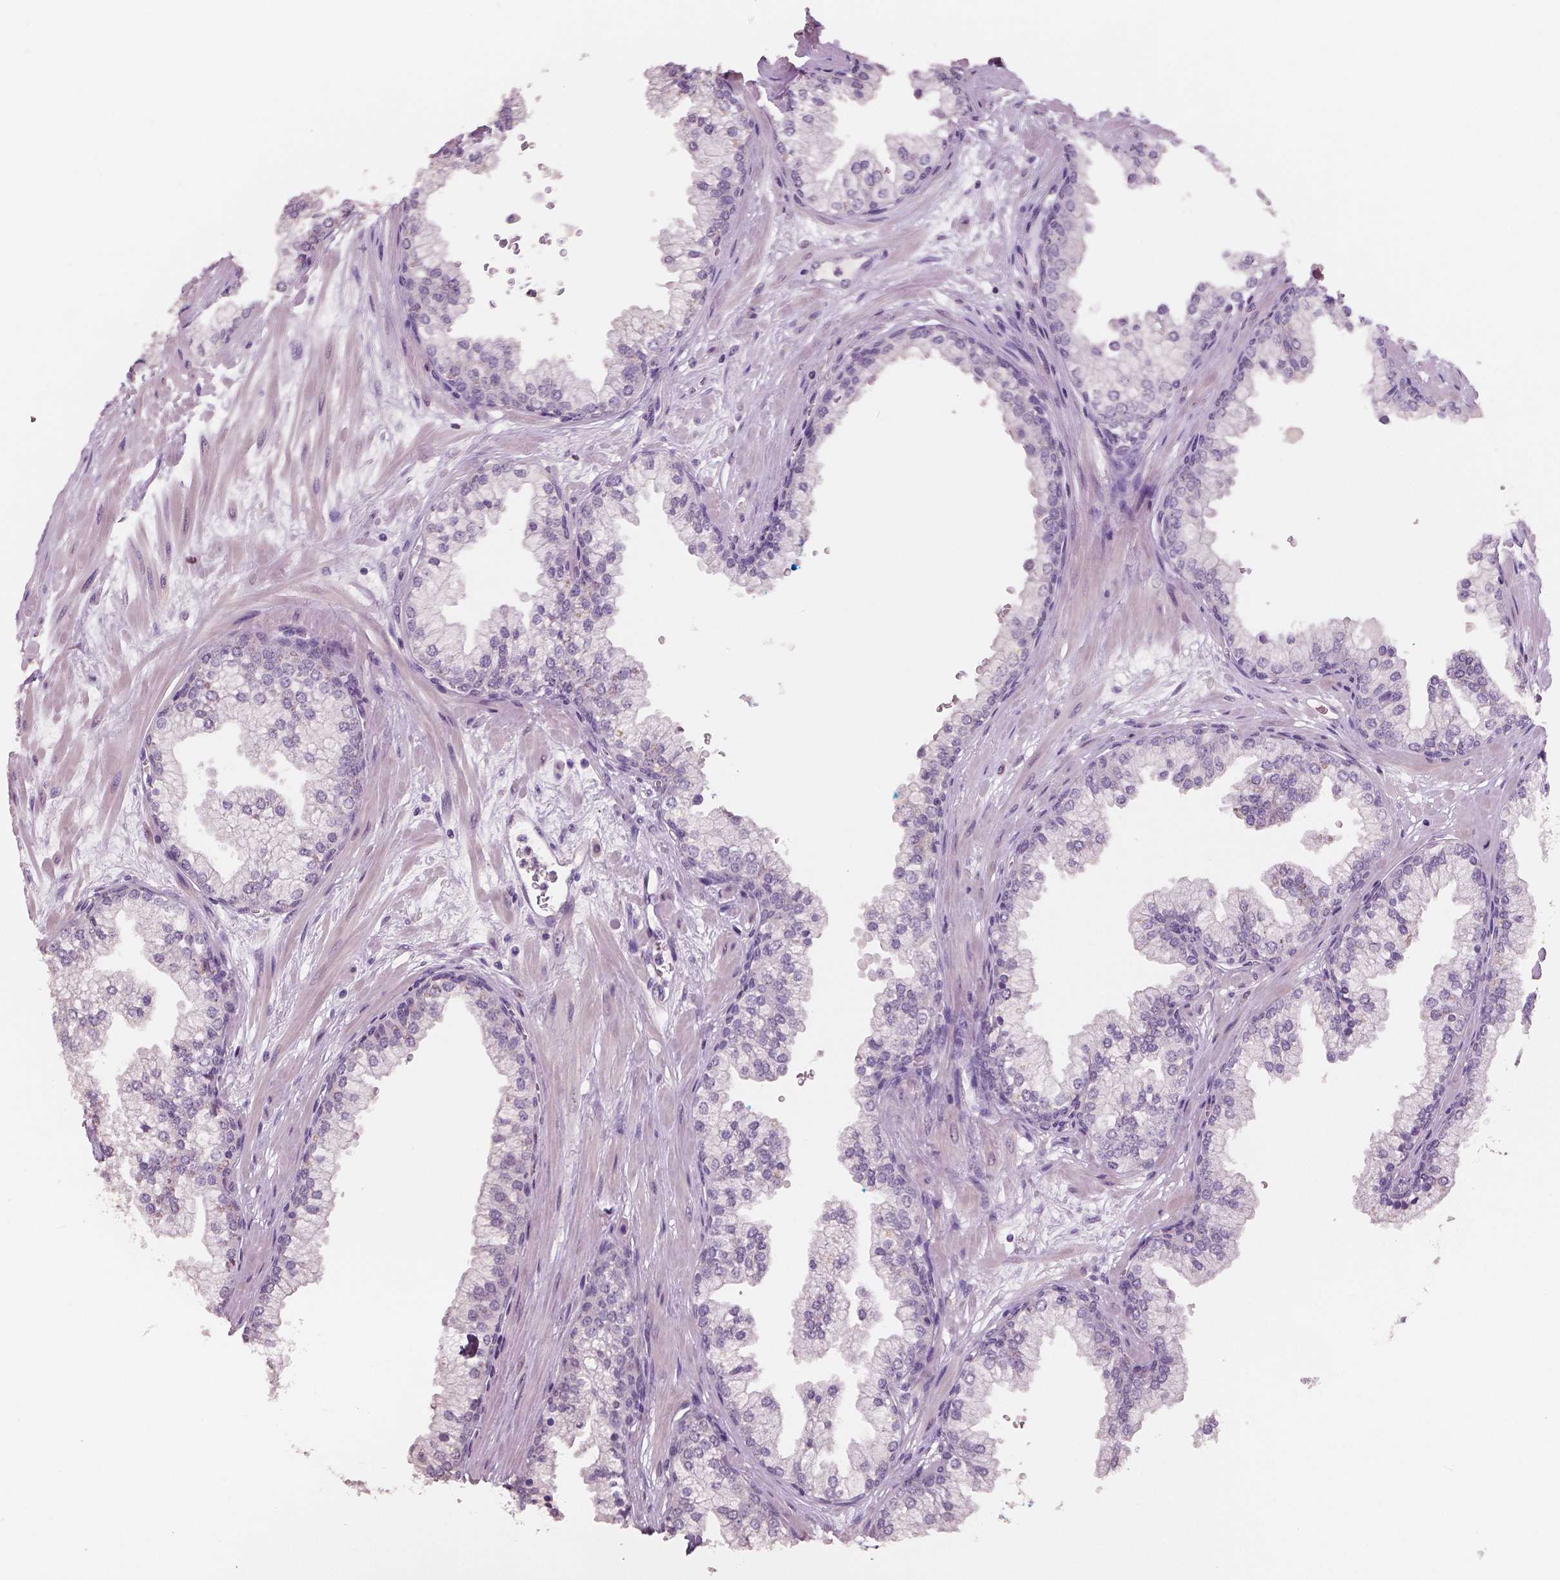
{"staining": {"intensity": "negative", "quantity": "none", "location": "none"}, "tissue": "prostate", "cell_type": "Glandular cells", "image_type": "normal", "snomed": [{"axis": "morphology", "description": "Normal tissue, NOS"}, {"axis": "topography", "description": "Prostate"}, {"axis": "topography", "description": "Peripheral nerve tissue"}], "caption": "Immunohistochemistry (IHC) micrograph of benign prostate: human prostate stained with DAB (3,3'-diaminobenzidine) displays no significant protein positivity in glandular cells.", "gene": "NECAB1", "patient": {"sex": "male", "age": 61}}